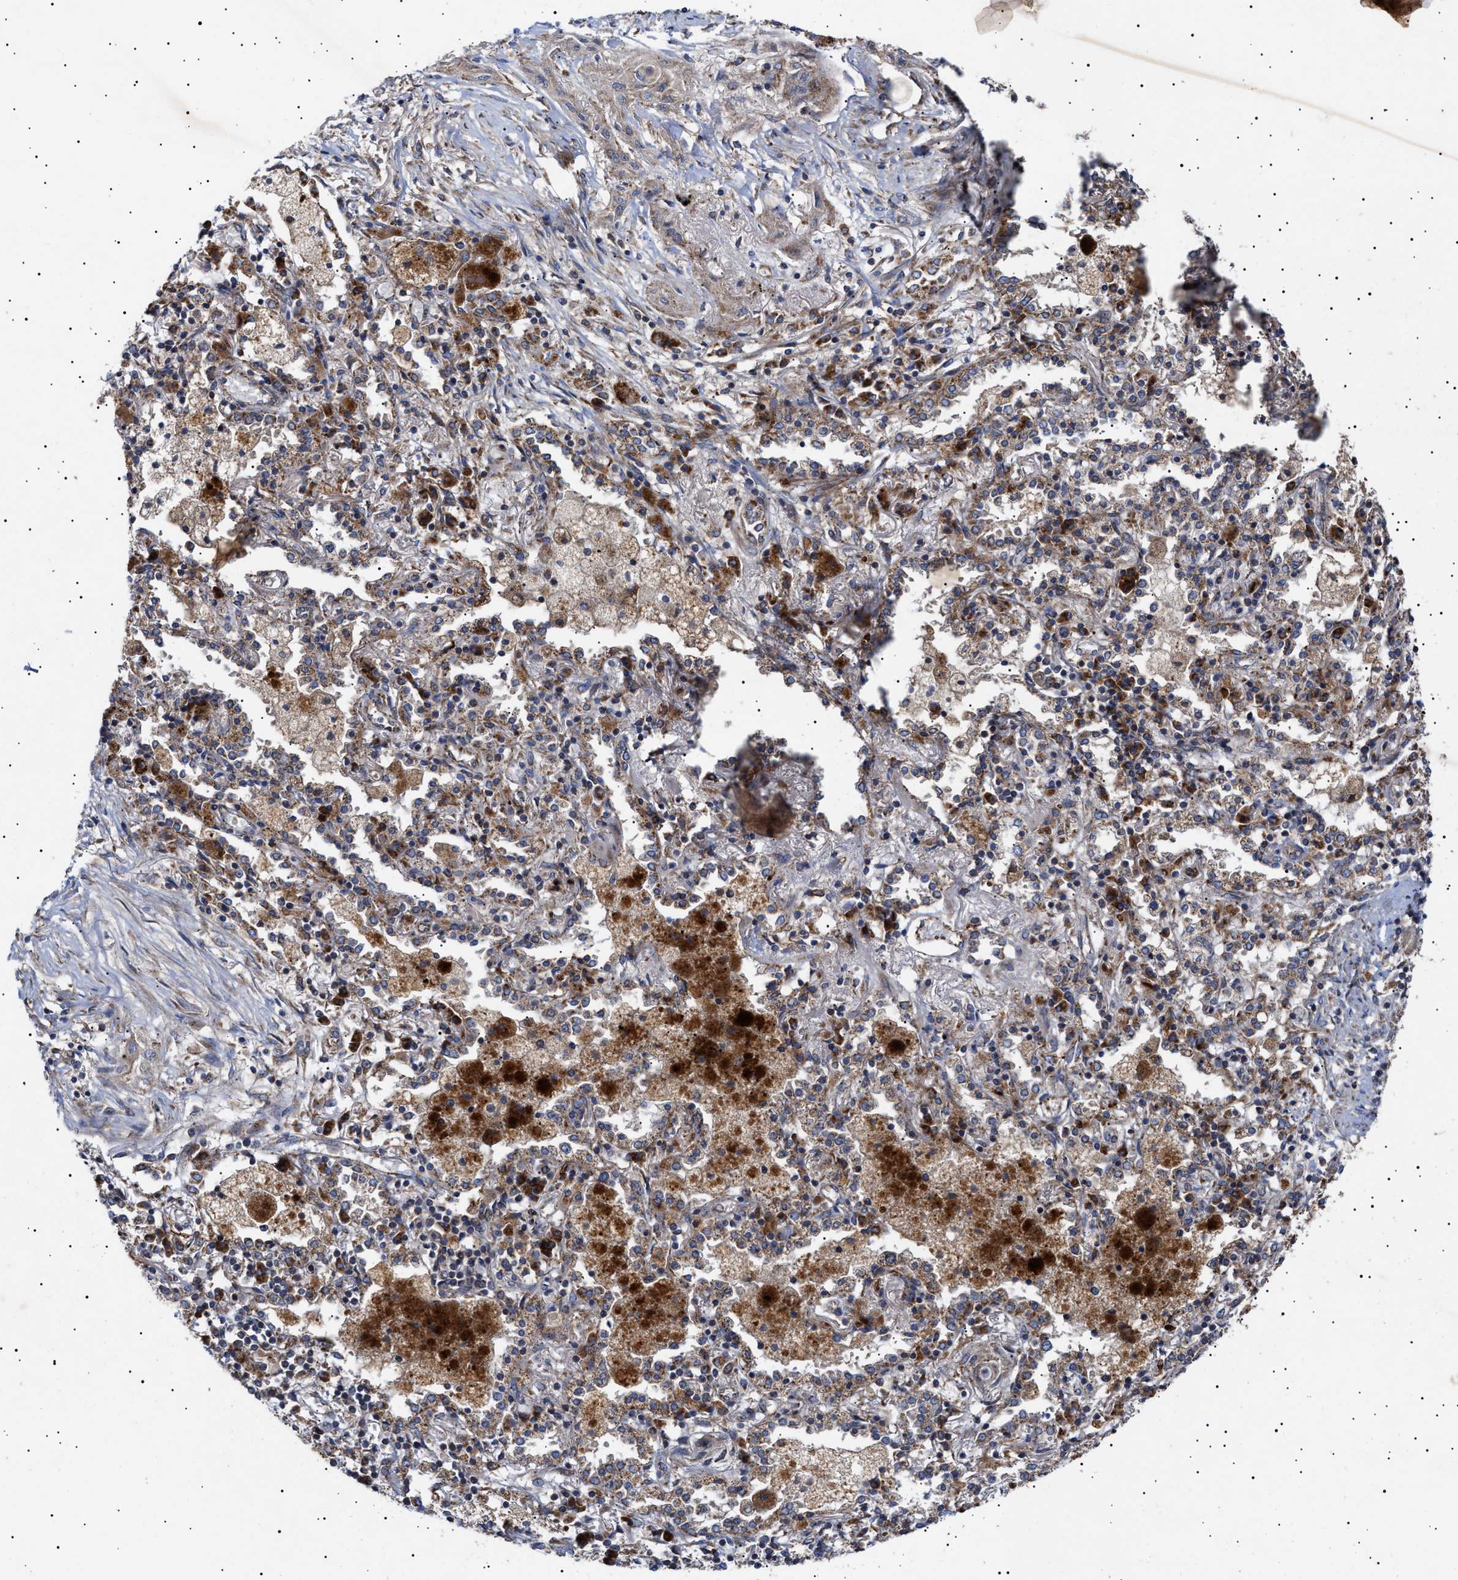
{"staining": {"intensity": "weak", "quantity": ">75%", "location": "cytoplasmic/membranous"}, "tissue": "lung cancer", "cell_type": "Tumor cells", "image_type": "cancer", "snomed": [{"axis": "morphology", "description": "Squamous cell carcinoma, NOS"}, {"axis": "topography", "description": "Lung"}], "caption": "A brown stain labels weak cytoplasmic/membranous positivity of a protein in human lung cancer (squamous cell carcinoma) tumor cells.", "gene": "MRPL10", "patient": {"sex": "female", "age": 47}}